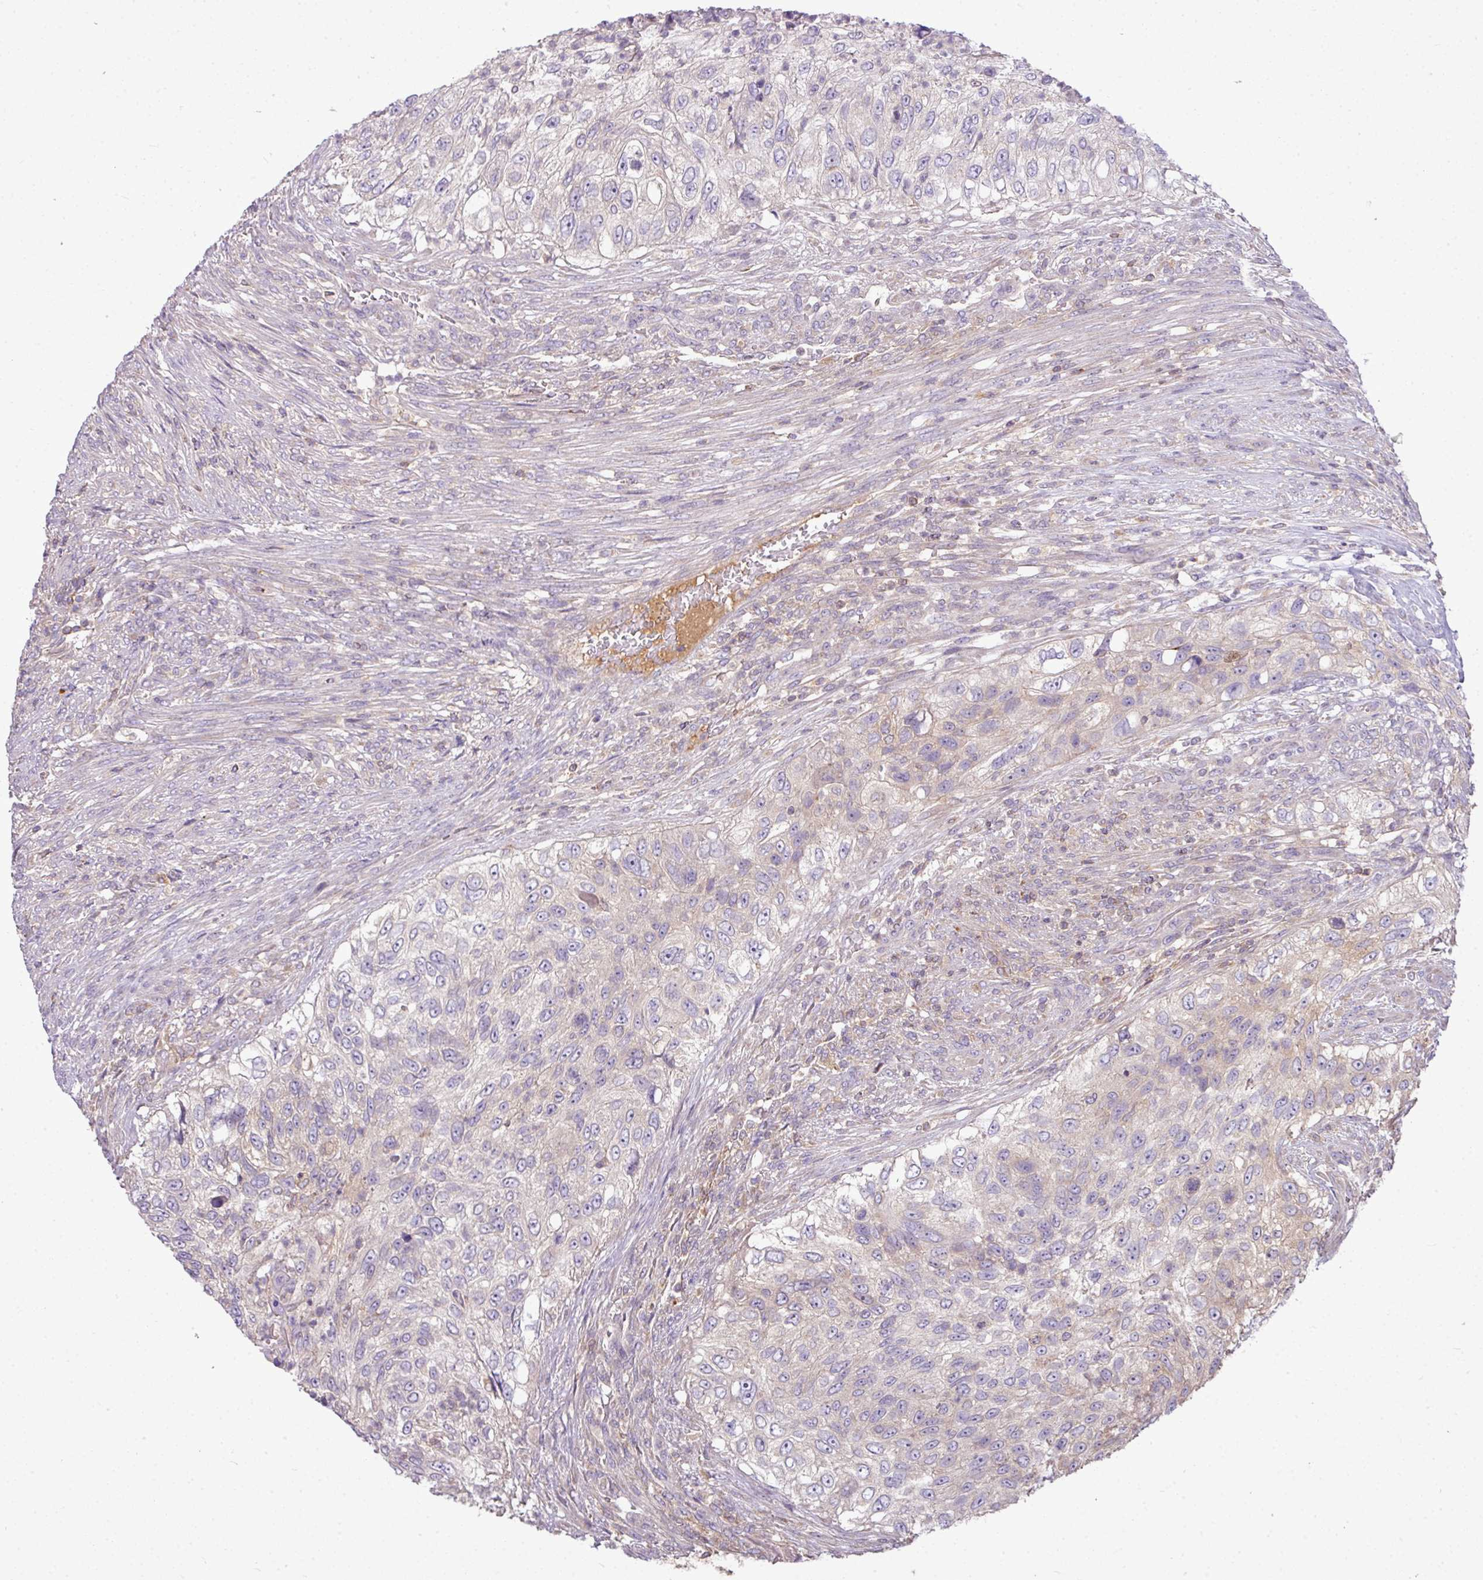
{"staining": {"intensity": "negative", "quantity": "none", "location": "none"}, "tissue": "urothelial cancer", "cell_type": "Tumor cells", "image_type": "cancer", "snomed": [{"axis": "morphology", "description": "Urothelial carcinoma, High grade"}, {"axis": "topography", "description": "Urinary bladder"}], "caption": "Immunohistochemical staining of human urothelial cancer exhibits no significant staining in tumor cells.", "gene": "STAT5A", "patient": {"sex": "female", "age": 60}}